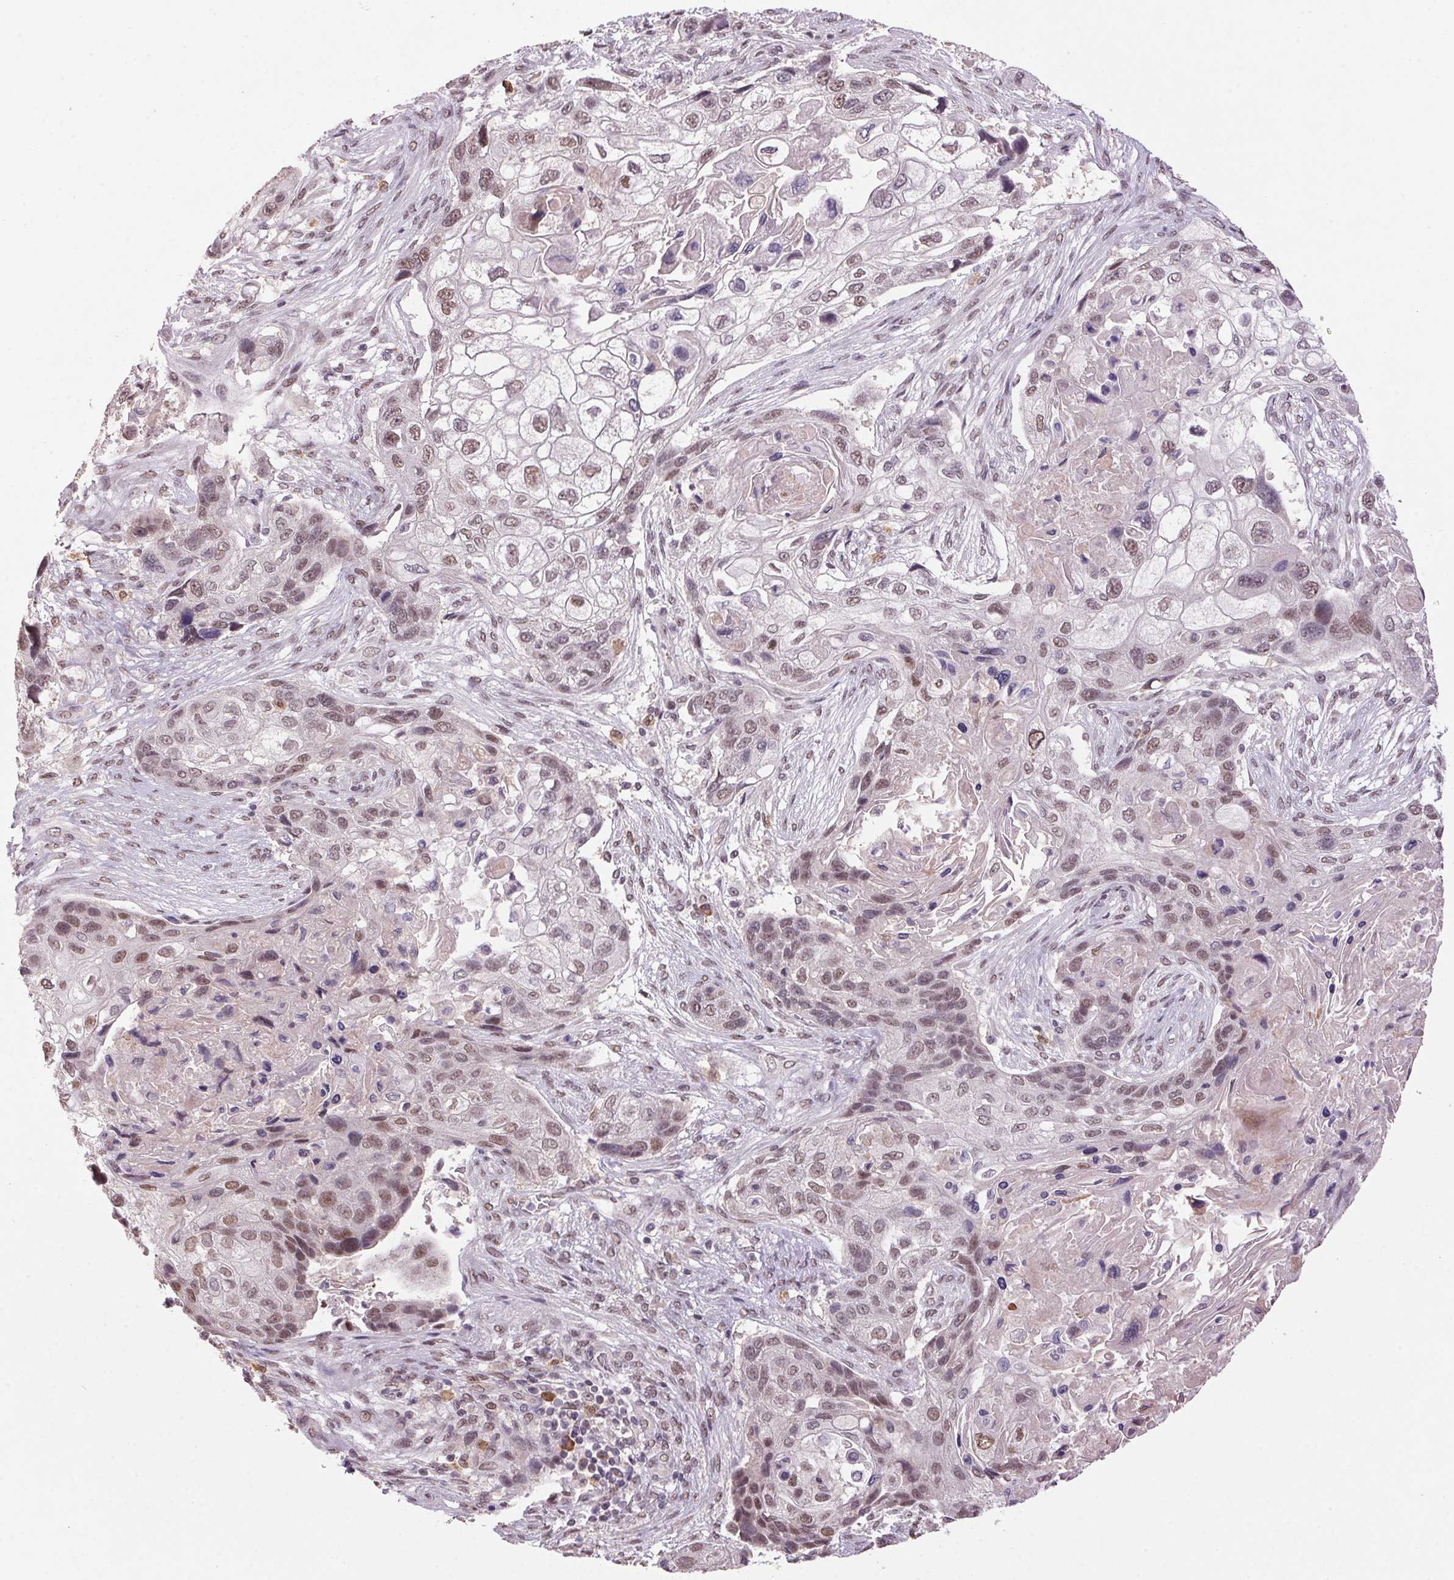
{"staining": {"intensity": "moderate", "quantity": "25%-75%", "location": "nuclear"}, "tissue": "lung cancer", "cell_type": "Tumor cells", "image_type": "cancer", "snomed": [{"axis": "morphology", "description": "Squamous cell carcinoma, NOS"}, {"axis": "topography", "description": "Lung"}], "caption": "The micrograph displays staining of lung cancer (squamous cell carcinoma), revealing moderate nuclear protein expression (brown color) within tumor cells. (Brightfield microscopy of DAB IHC at high magnification).", "gene": "ZBTB4", "patient": {"sex": "male", "age": 69}}